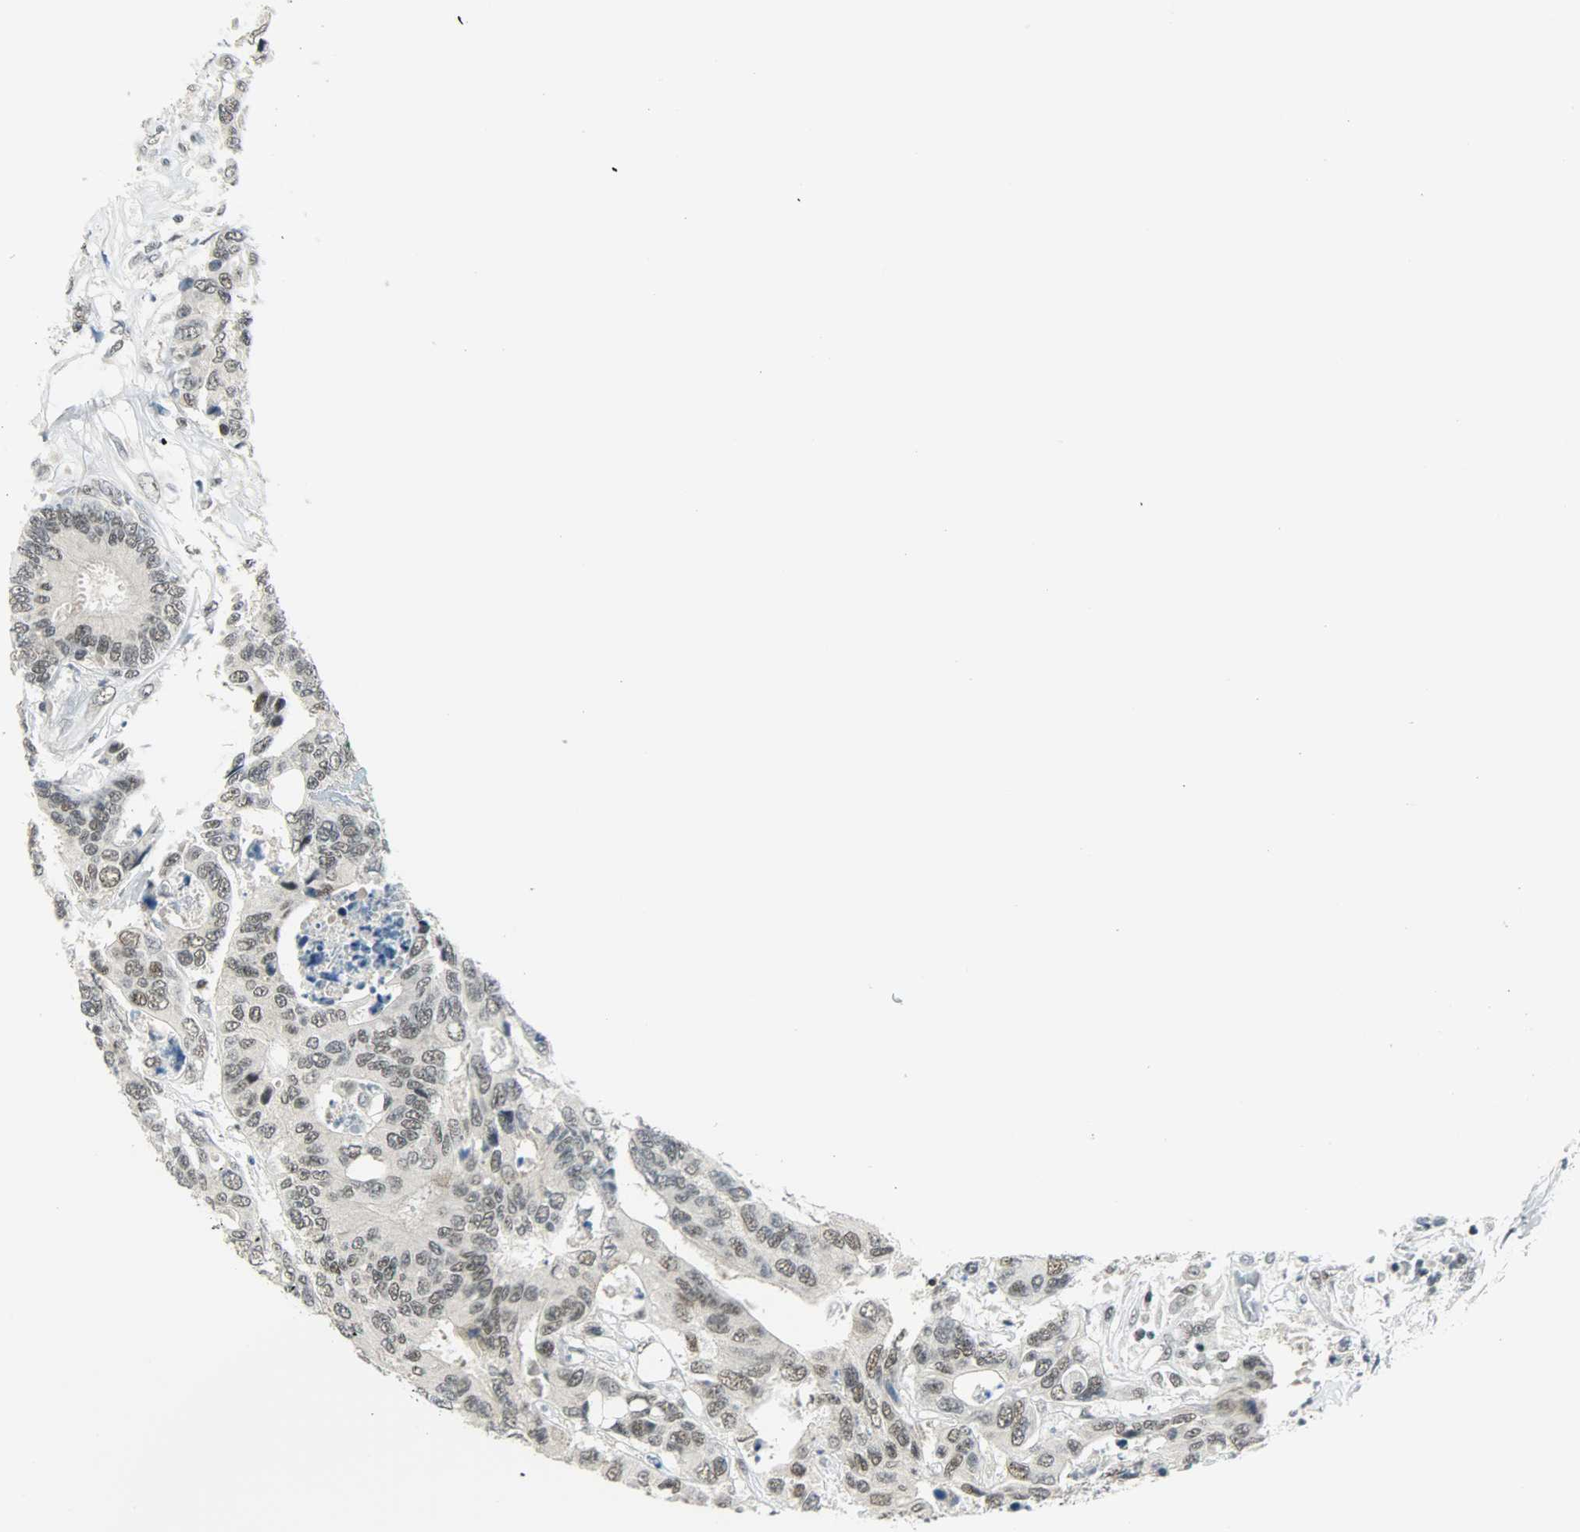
{"staining": {"intensity": "weak", "quantity": ">75%", "location": "nuclear"}, "tissue": "colorectal cancer", "cell_type": "Tumor cells", "image_type": "cancer", "snomed": [{"axis": "morphology", "description": "Adenocarcinoma, NOS"}, {"axis": "topography", "description": "Rectum"}], "caption": "Immunohistochemical staining of colorectal adenocarcinoma shows weak nuclear protein positivity in about >75% of tumor cells.", "gene": "SUGP1", "patient": {"sex": "male", "age": 55}}